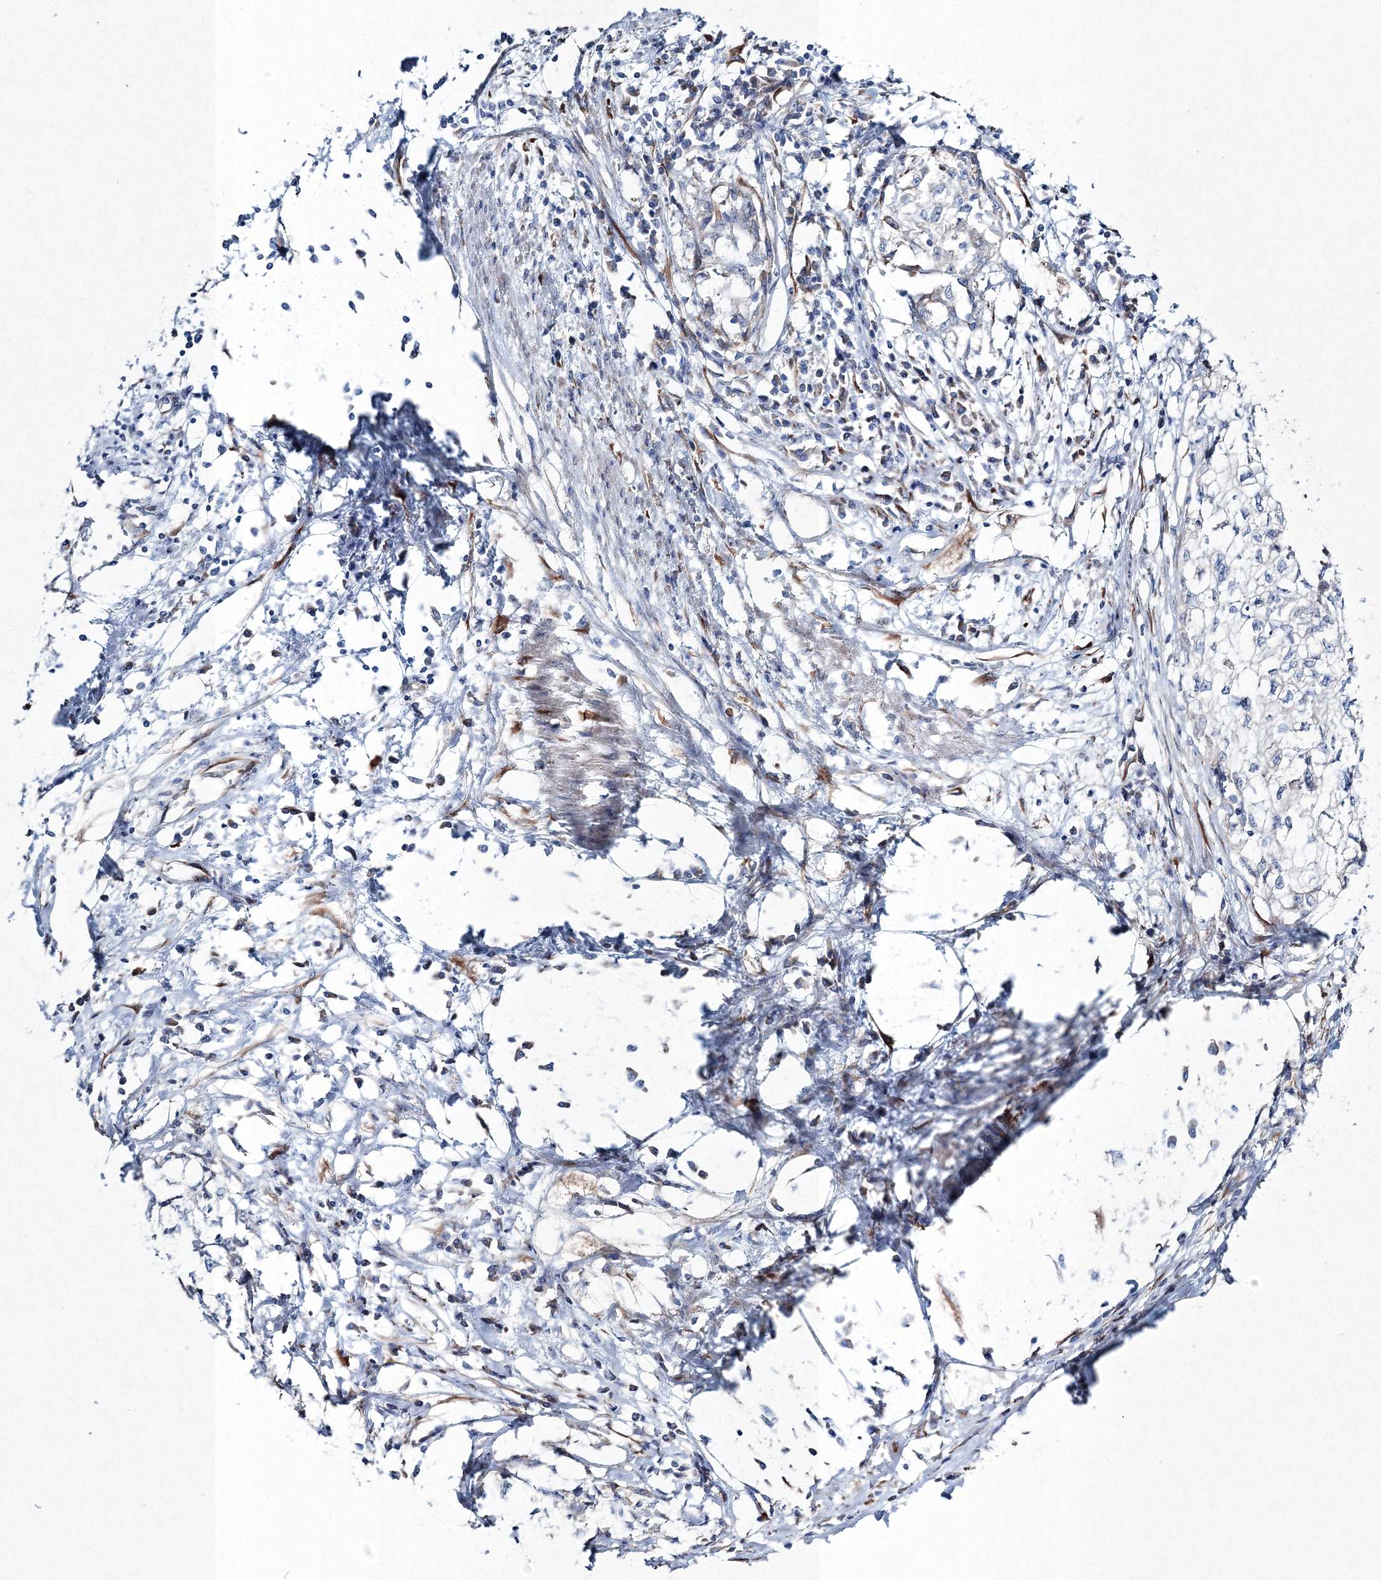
{"staining": {"intensity": "negative", "quantity": "none", "location": "none"}, "tissue": "cervical cancer", "cell_type": "Tumor cells", "image_type": "cancer", "snomed": [{"axis": "morphology", "description": "Squamous cell carcinoma, NOS"}, {"axis": "topography", "description": "Cervix"}], "caption": "Immunohistochemistry (IHC) micrograph of human squamous cell carcinoma (cervical) stained for a protein (brown), which shows no expression in tumor cells.", "gene": "RCN1", "patient": {"sex": "female", "age": 57}}